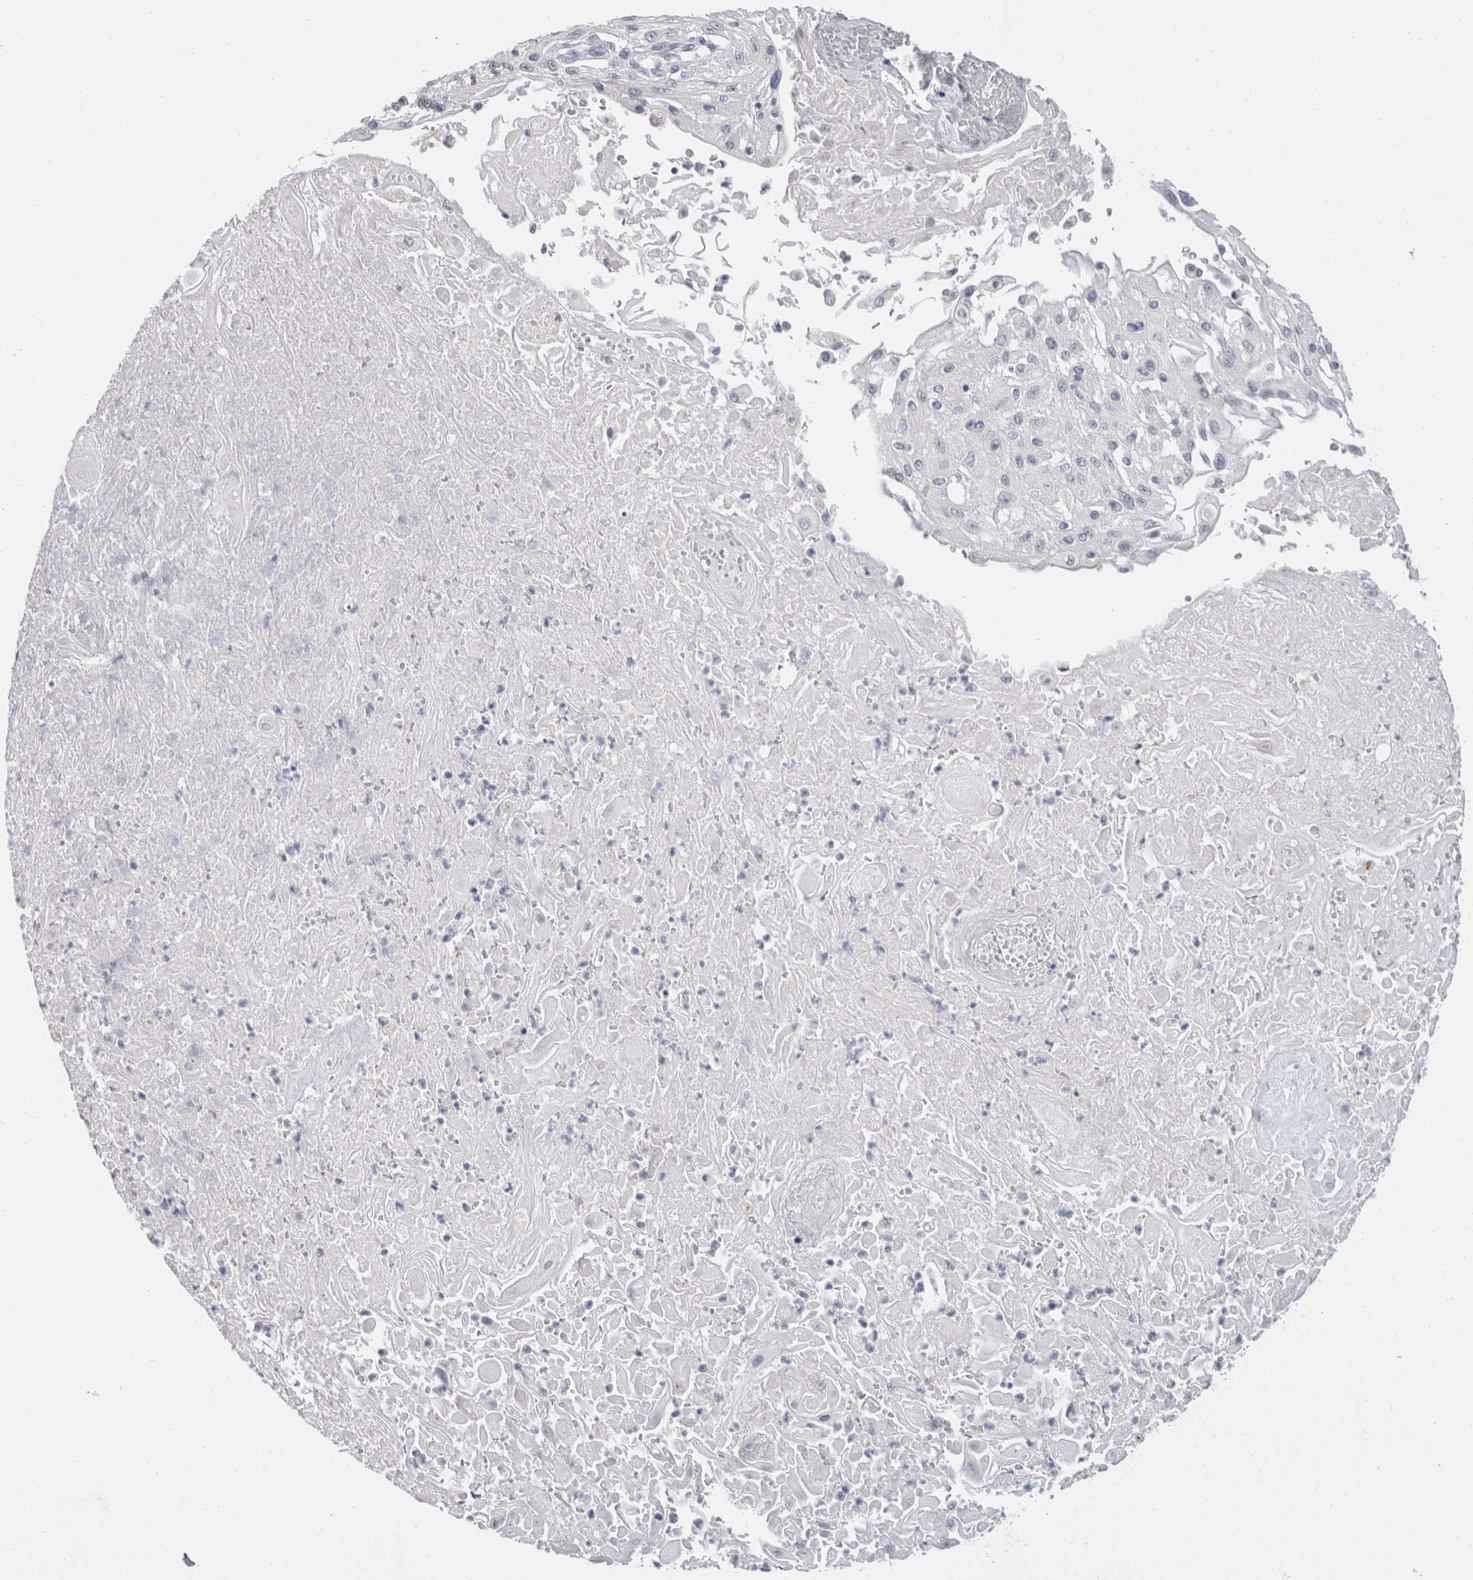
{"staining": {"intensity": "negative", "quantity": "none", "location": "none"}, "tissue": "skin cancer", "cell_type": "Tumor cells", "image_type": "cancer", "snomed": [{"axis": "morphology", "description": "Squamous cell carcinoma, NOS"}, {"axis": "topography", "description": "Skin"}], "caption": "This is an IHC micrograph of skin squamous cell carcinoma. There is no positivity in tumor cells.", "gene": "CADM3", "patient": {"sex": "male", "age": 75}}